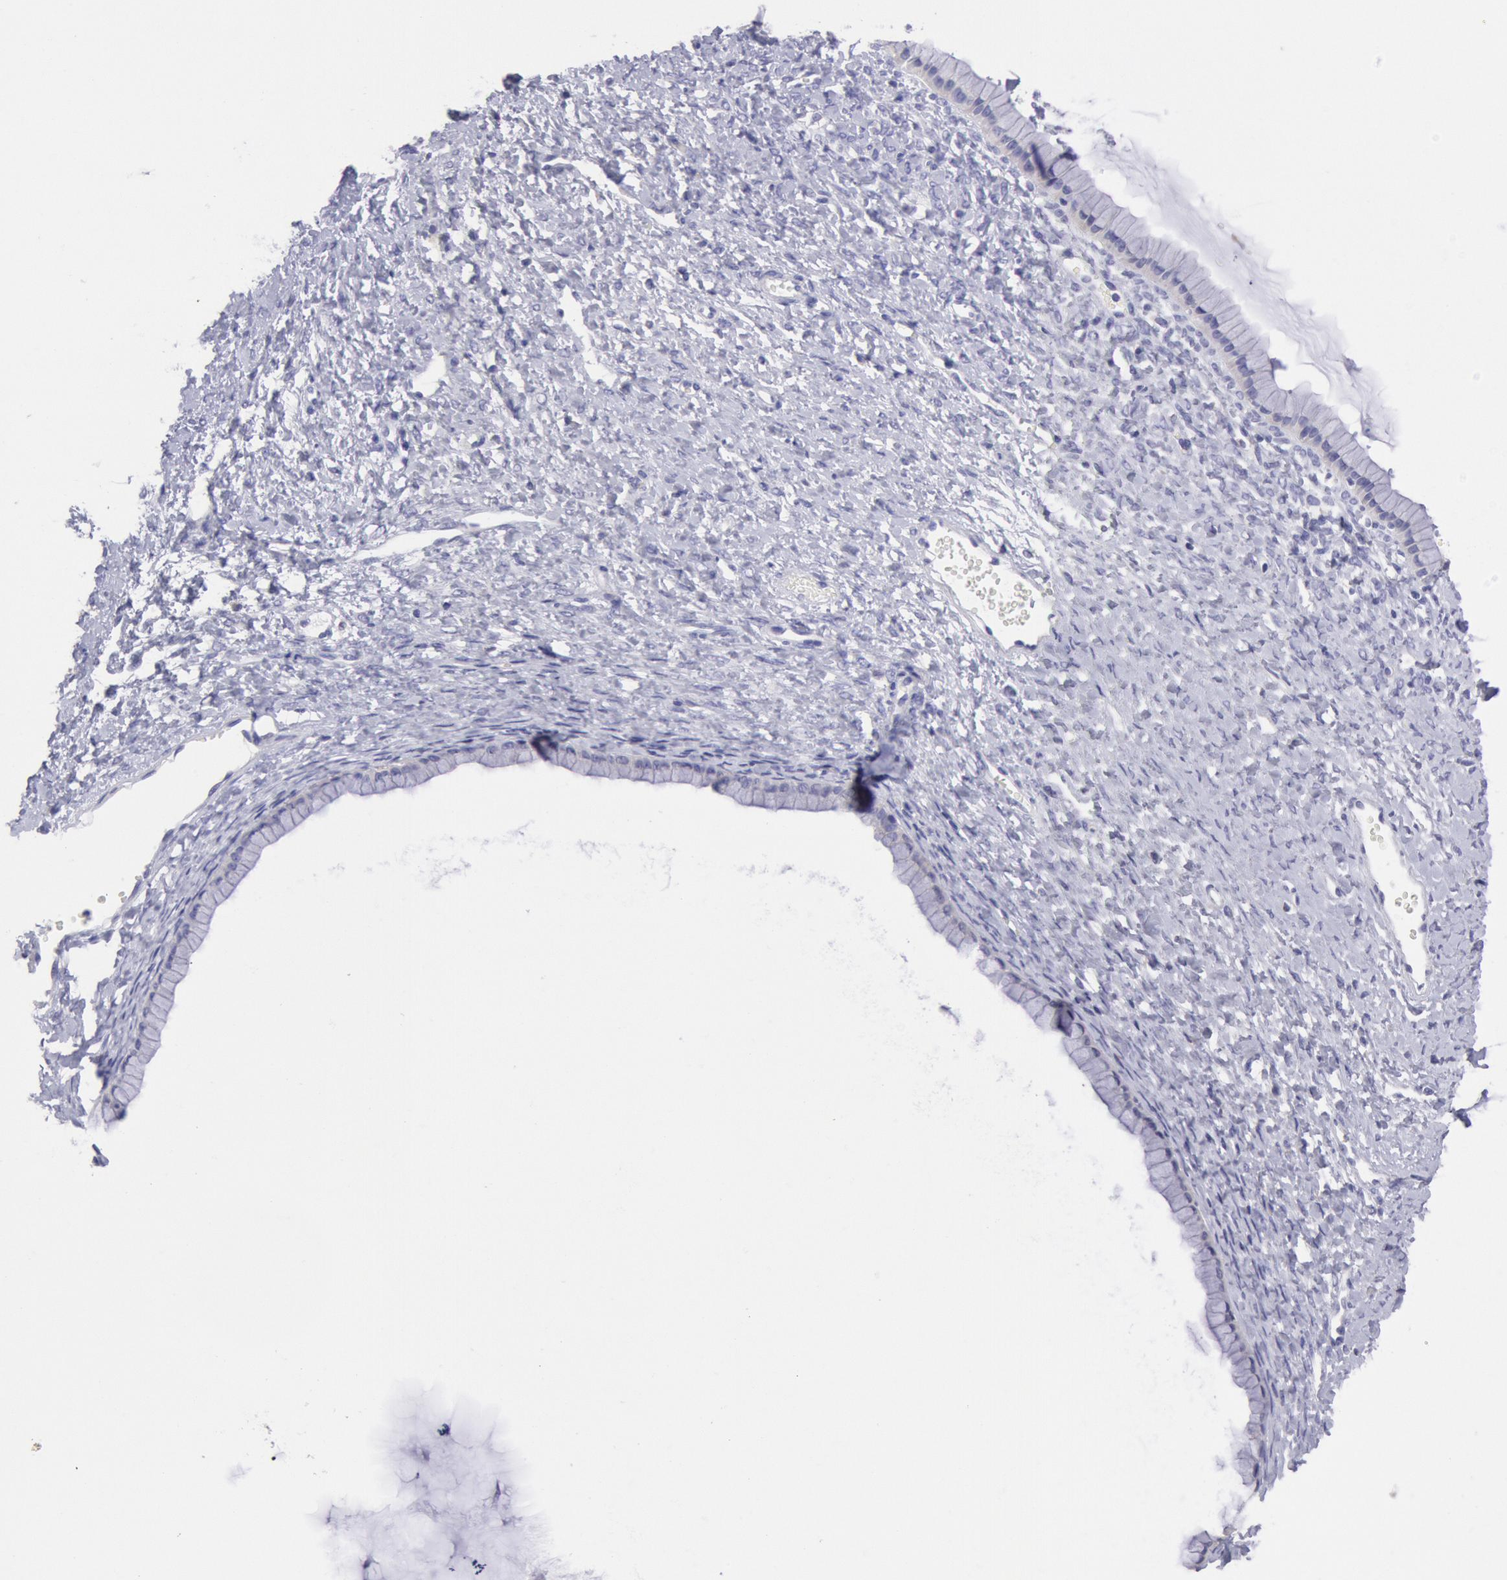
{"staining": {"intensity": "negative", "quantity": "none", "location": "none"}, "tissue": "ovarian cancer", "cell_type": "Tumor cells", "image_type": "cancer", "snomed": [{"axis": "morphology", "description": "Cystadenocarcinoma, mucinous, NOS"}, {"axis": "topography", "description": "Ovary"}], "caption": "Ovarian cancer (mucinous cystadenocarcinoma) stained for a protein using immunohistochemistry reveals no positivity tumor cells.", "gene": "MYH7", "patient": {"sex": "female", "age": 25}}